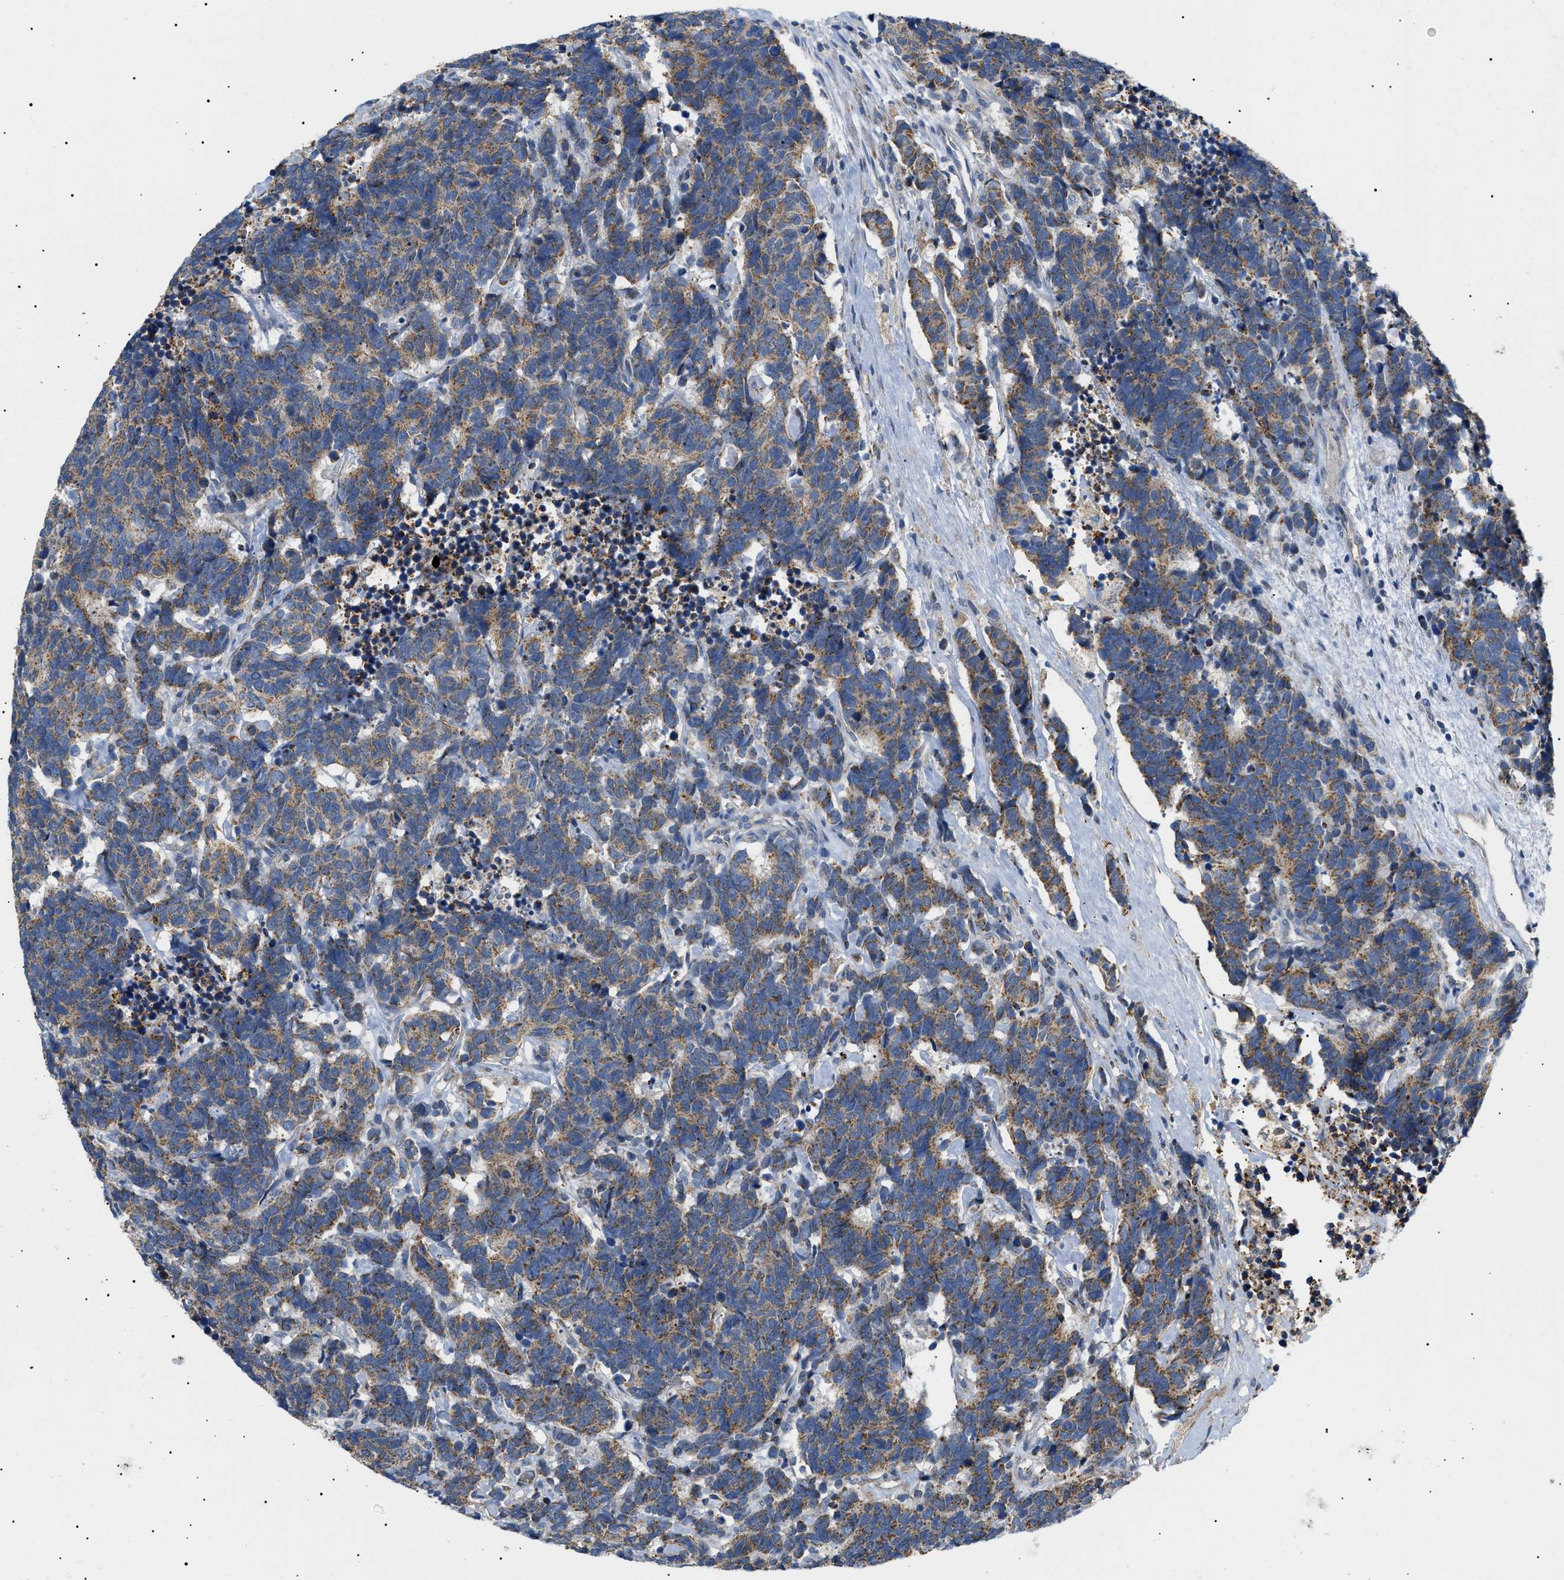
{"staining": {"intensity": "moderate", "quantity": ">75%", "location": "cytoplasmic/membranous"}, "tissue": "carcinoid", "cell_type": "Tumor cells", "image_type": "cancer", "snomed": [{"axis": "morphology", "description": "Carcinoma, NOS"}, {"axis": "morphology", "description": "Carcinoid, malignant, NOS"}, {"axis": "topography", "description": "Urinary bladder"}], "caption": "Immunohistochemical staining of carcinoma demonstrates medium levels of moderate cytoplasmic/membranous protein positivity in approximately >75% of tumor cells.", "gene": "TOMM6", "patient": {"sex": "male", "age": 57}}